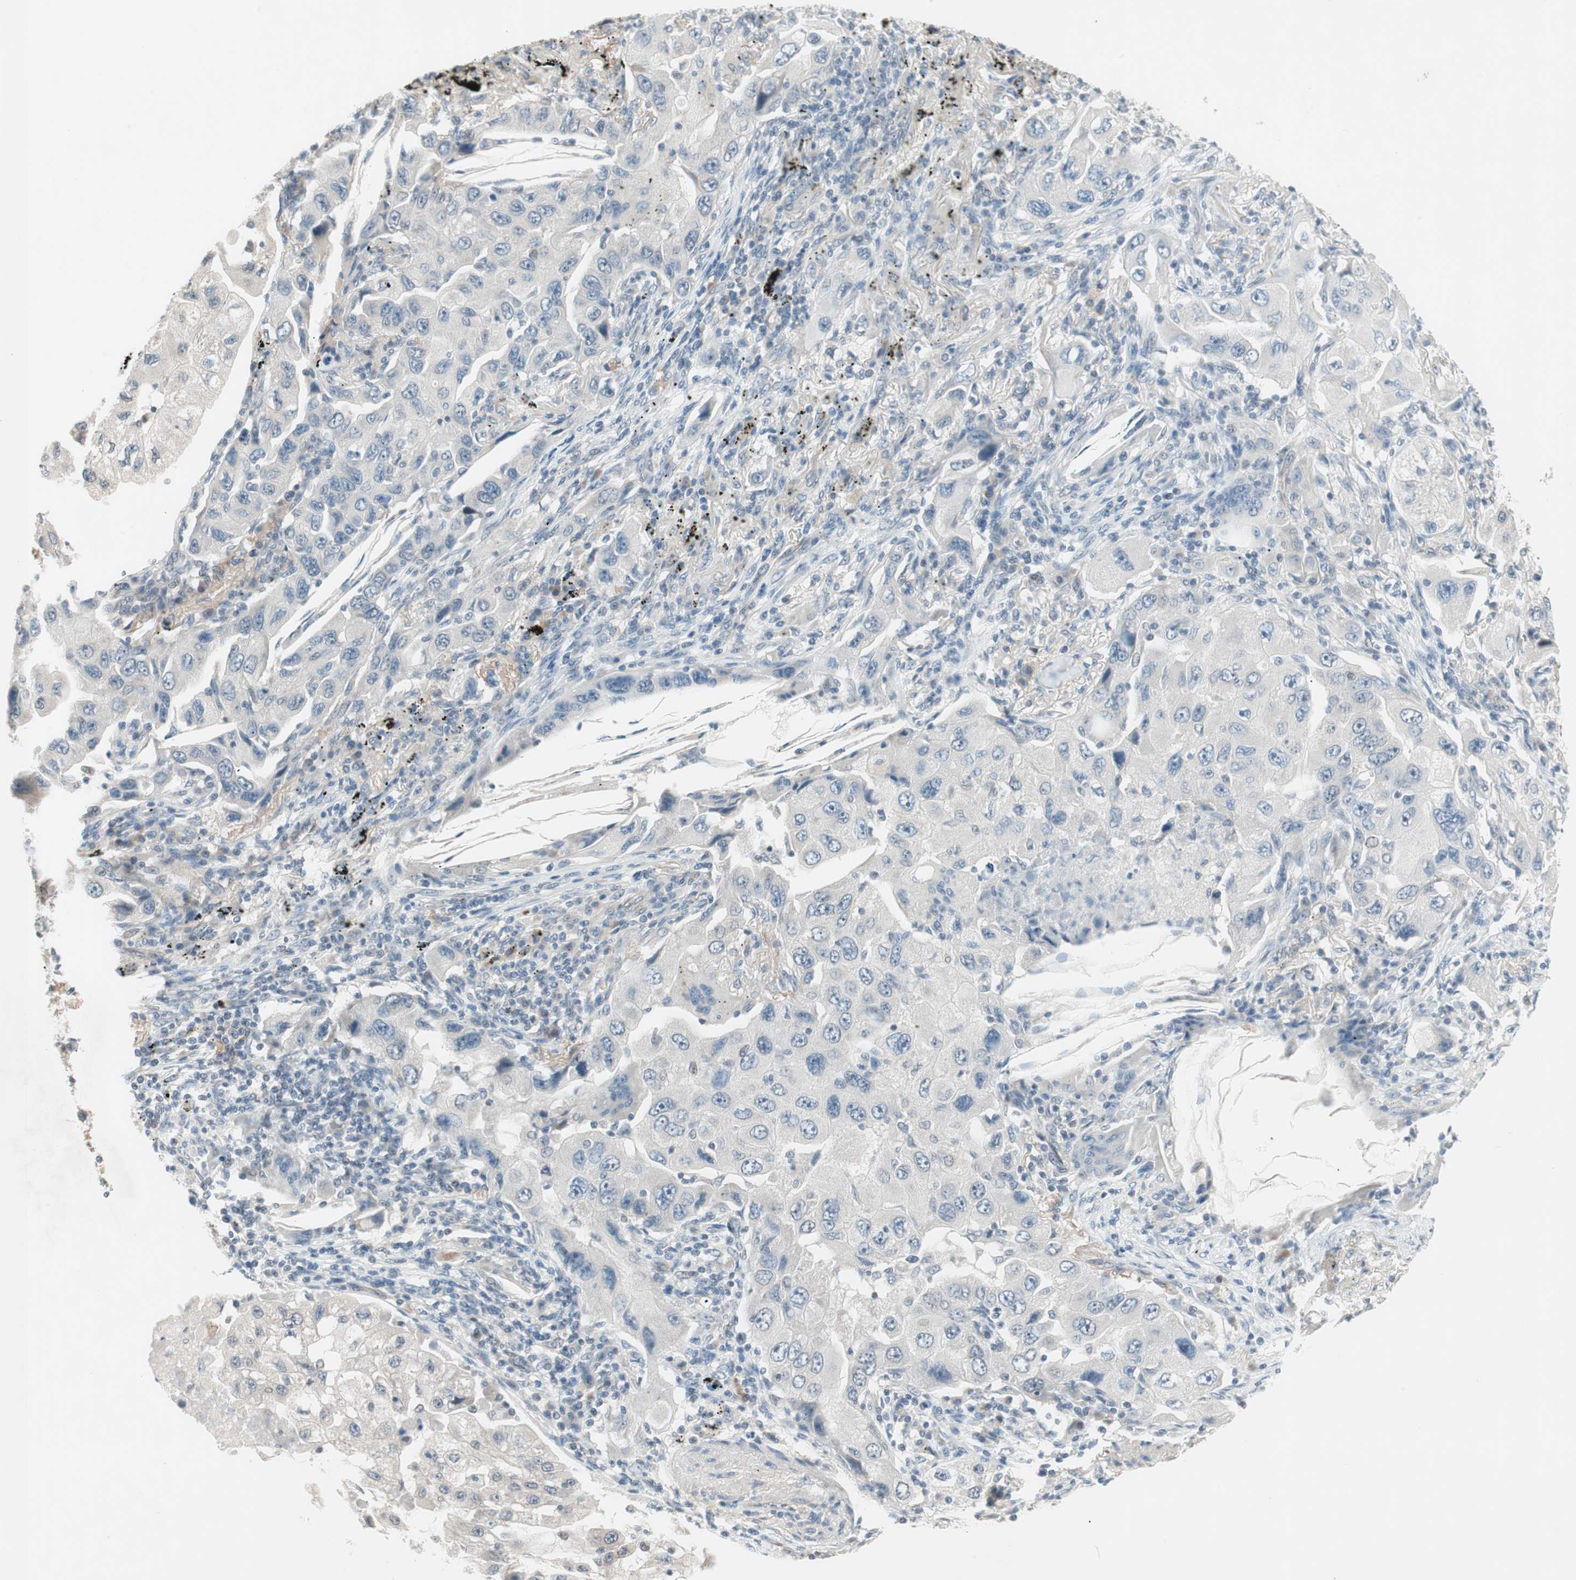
{"staining": {"intensity": "weak", "quantity": "<25%", "location": "cytoplasmic/membranous"}, "tissue": "lung cancer", "cell_type": "Tumor cells", "image_type": "cancer", "snomed": [{"axis": "morphology", "description": "Adenocarcinoma, NOS"}, {"axis": "topography", "description": "Lung"}], "caption": "Immunohistochemistry (IHC) image of human adenocarcinoma (lung) stained for a protein (brown), which reveals no positivity in tumor cells. (DAB (3,3'-diaminobenzidine) immunohistochemistry (IHC) visualized using brightfield microscopy, high magnification).", "gene": "ITGB4", "patient": {"sex": "female", "age": 65}}